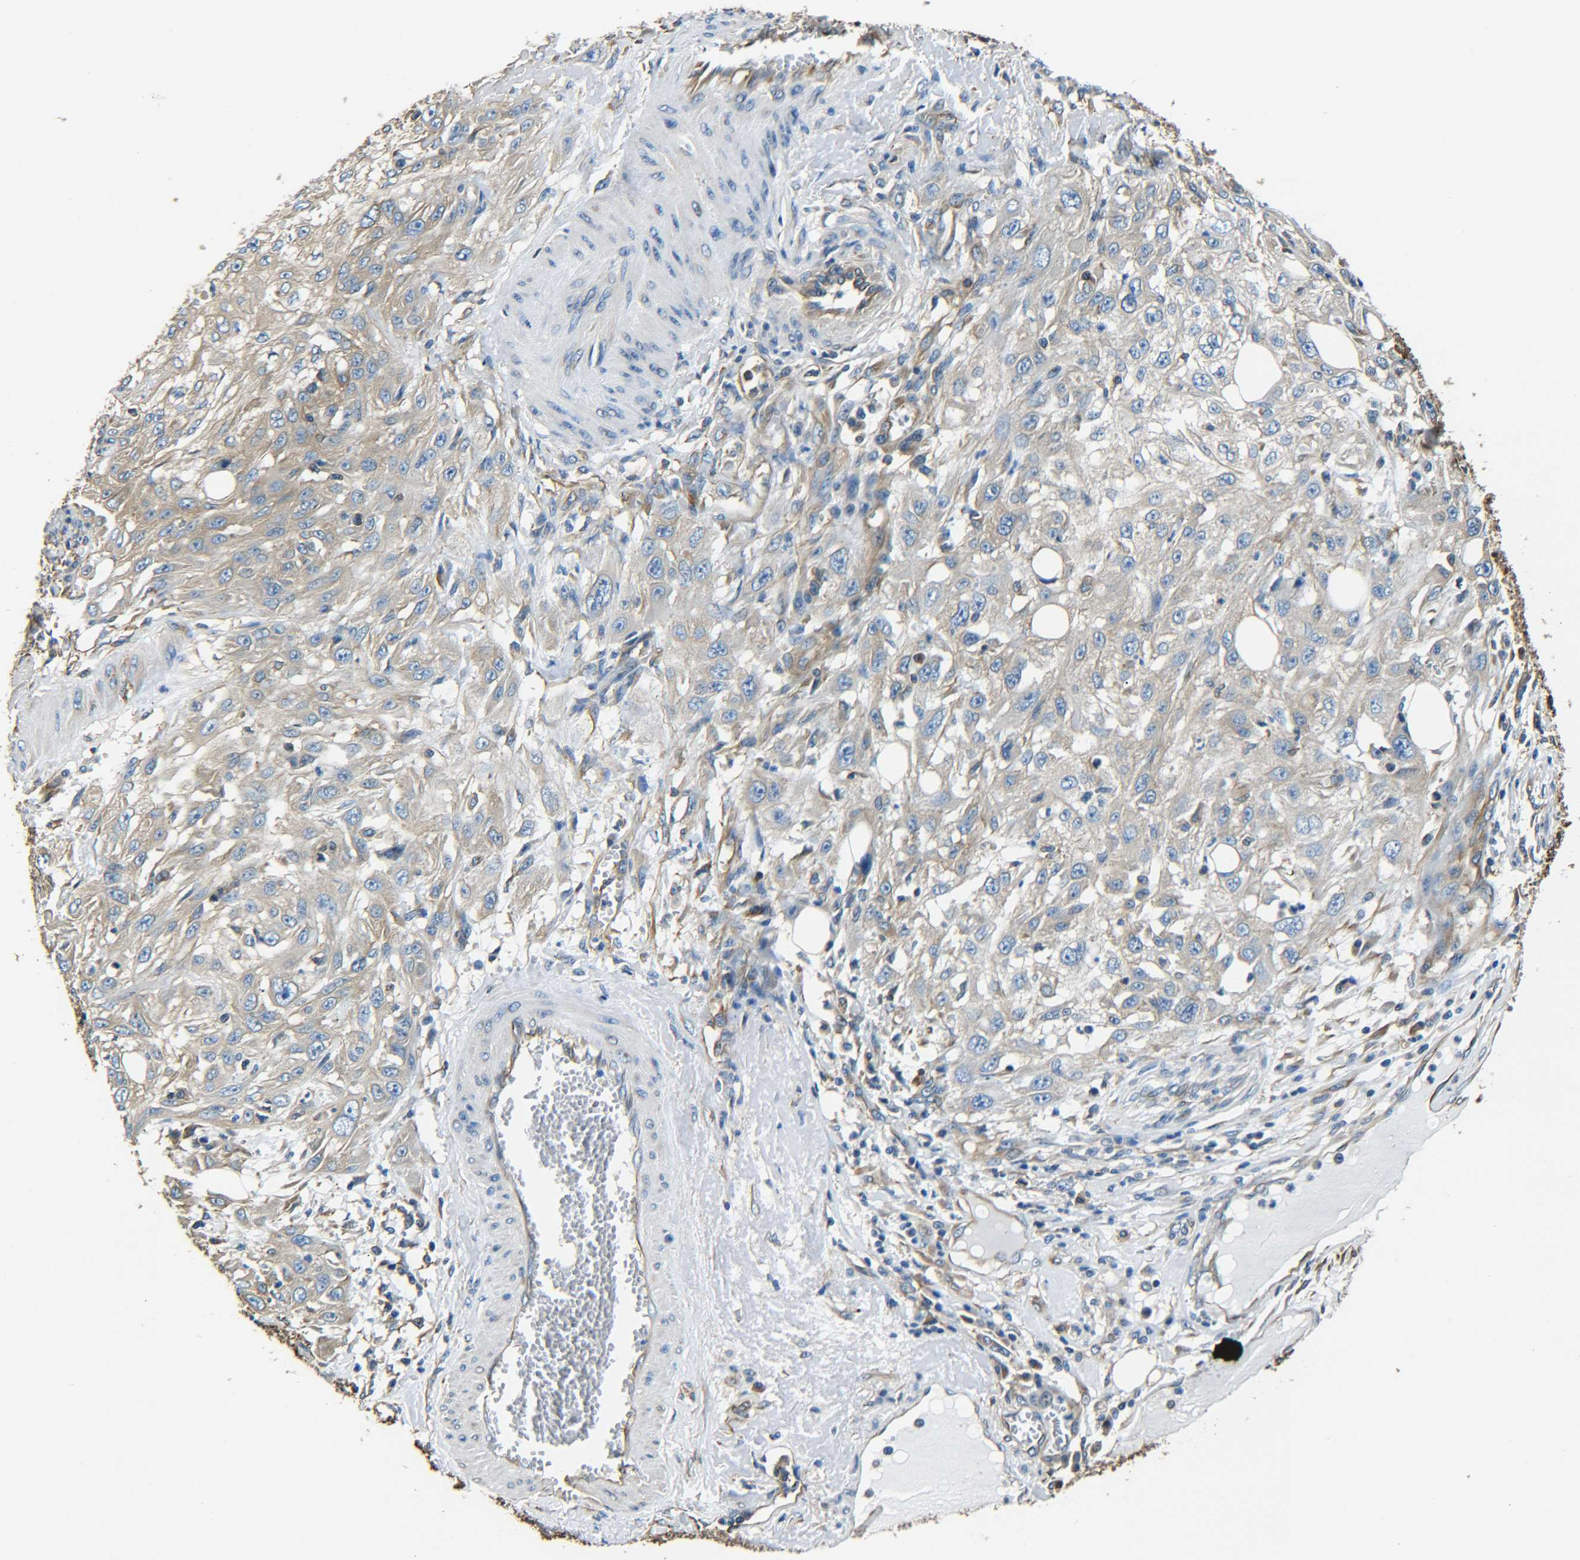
{"staining": {"intensity": "weak", "quantity": ">75%", "location": "cytoplasmic/membranous"}, "tissue": "skin cancer", "cell_type": "Tumor cells", "image_type": "cancer", "snomed": [{"axis": "morphology", "description": "Squamous cell carcinoma, NOS"}, {"axis": "topography", "description": "Skin"}], "caption": "There is low levels of weak cytoplasmic/membranous expression in tumor cells of skin cancer (squamous cell carcinoma), as demonstrated by immunohistochemical staining (brown color).", "gene": "TUBB", "patient": {"sex": "male", "age": 75}}